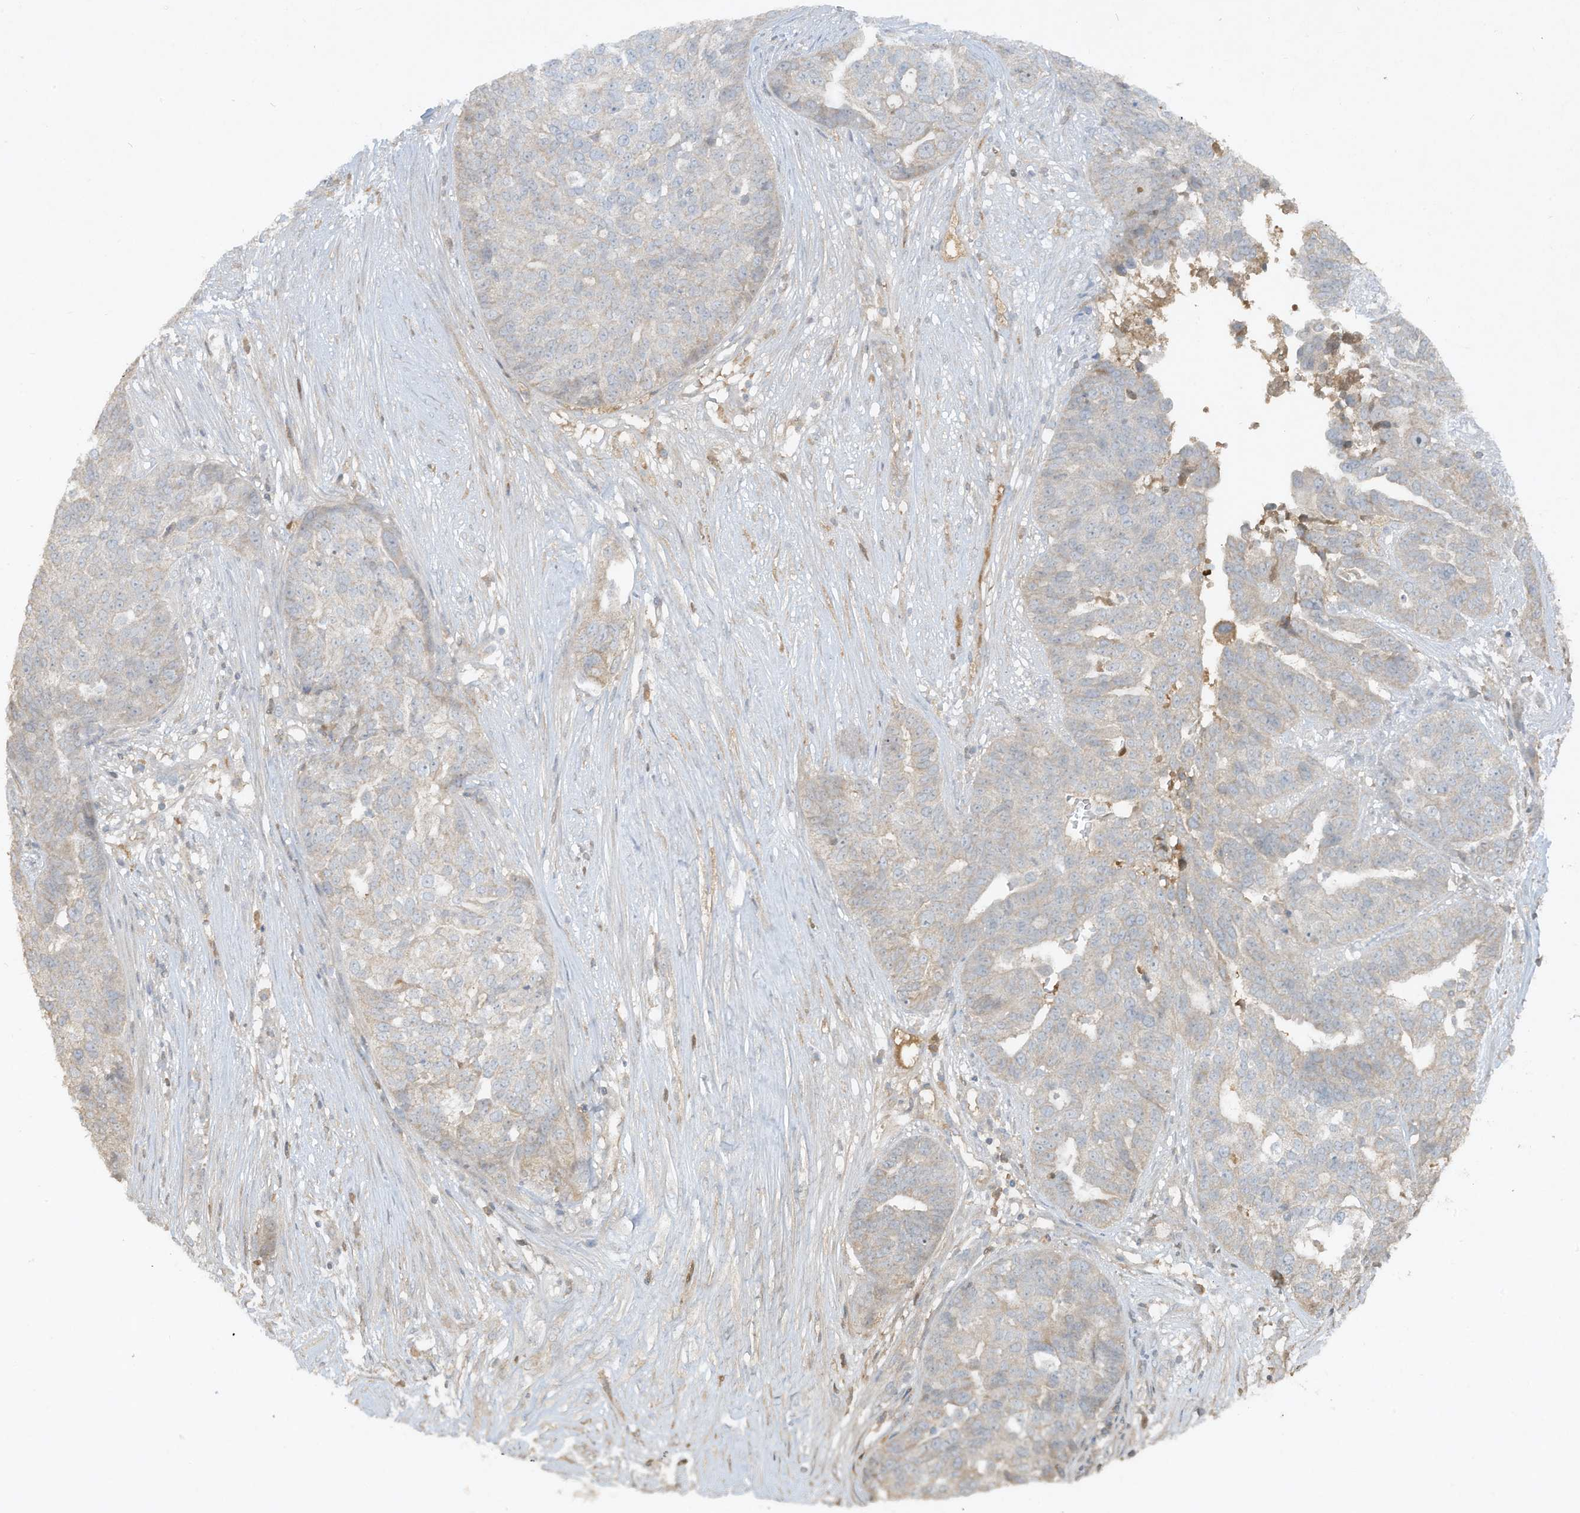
{"staining": {"intensity": "negative", "quantity": "none", "location": "none"}, "tissue": "ovarian cancer", "cell_type": "Tumor cells", "image_type": "cancer", "snomed": [{"axis": "morphology", "description": "Cystadenocarcinoma, serous, NOS"}, {"axis": "topography", "description": "Ovary"}], "caption": "Human ovarian cancer (serous cystadenocarcinoma) stained for a protein using immunohistochemistry reveals no expression in tumor cells.", "gene": "FETUB", "patient": {"sex": "female", "age": 59}}